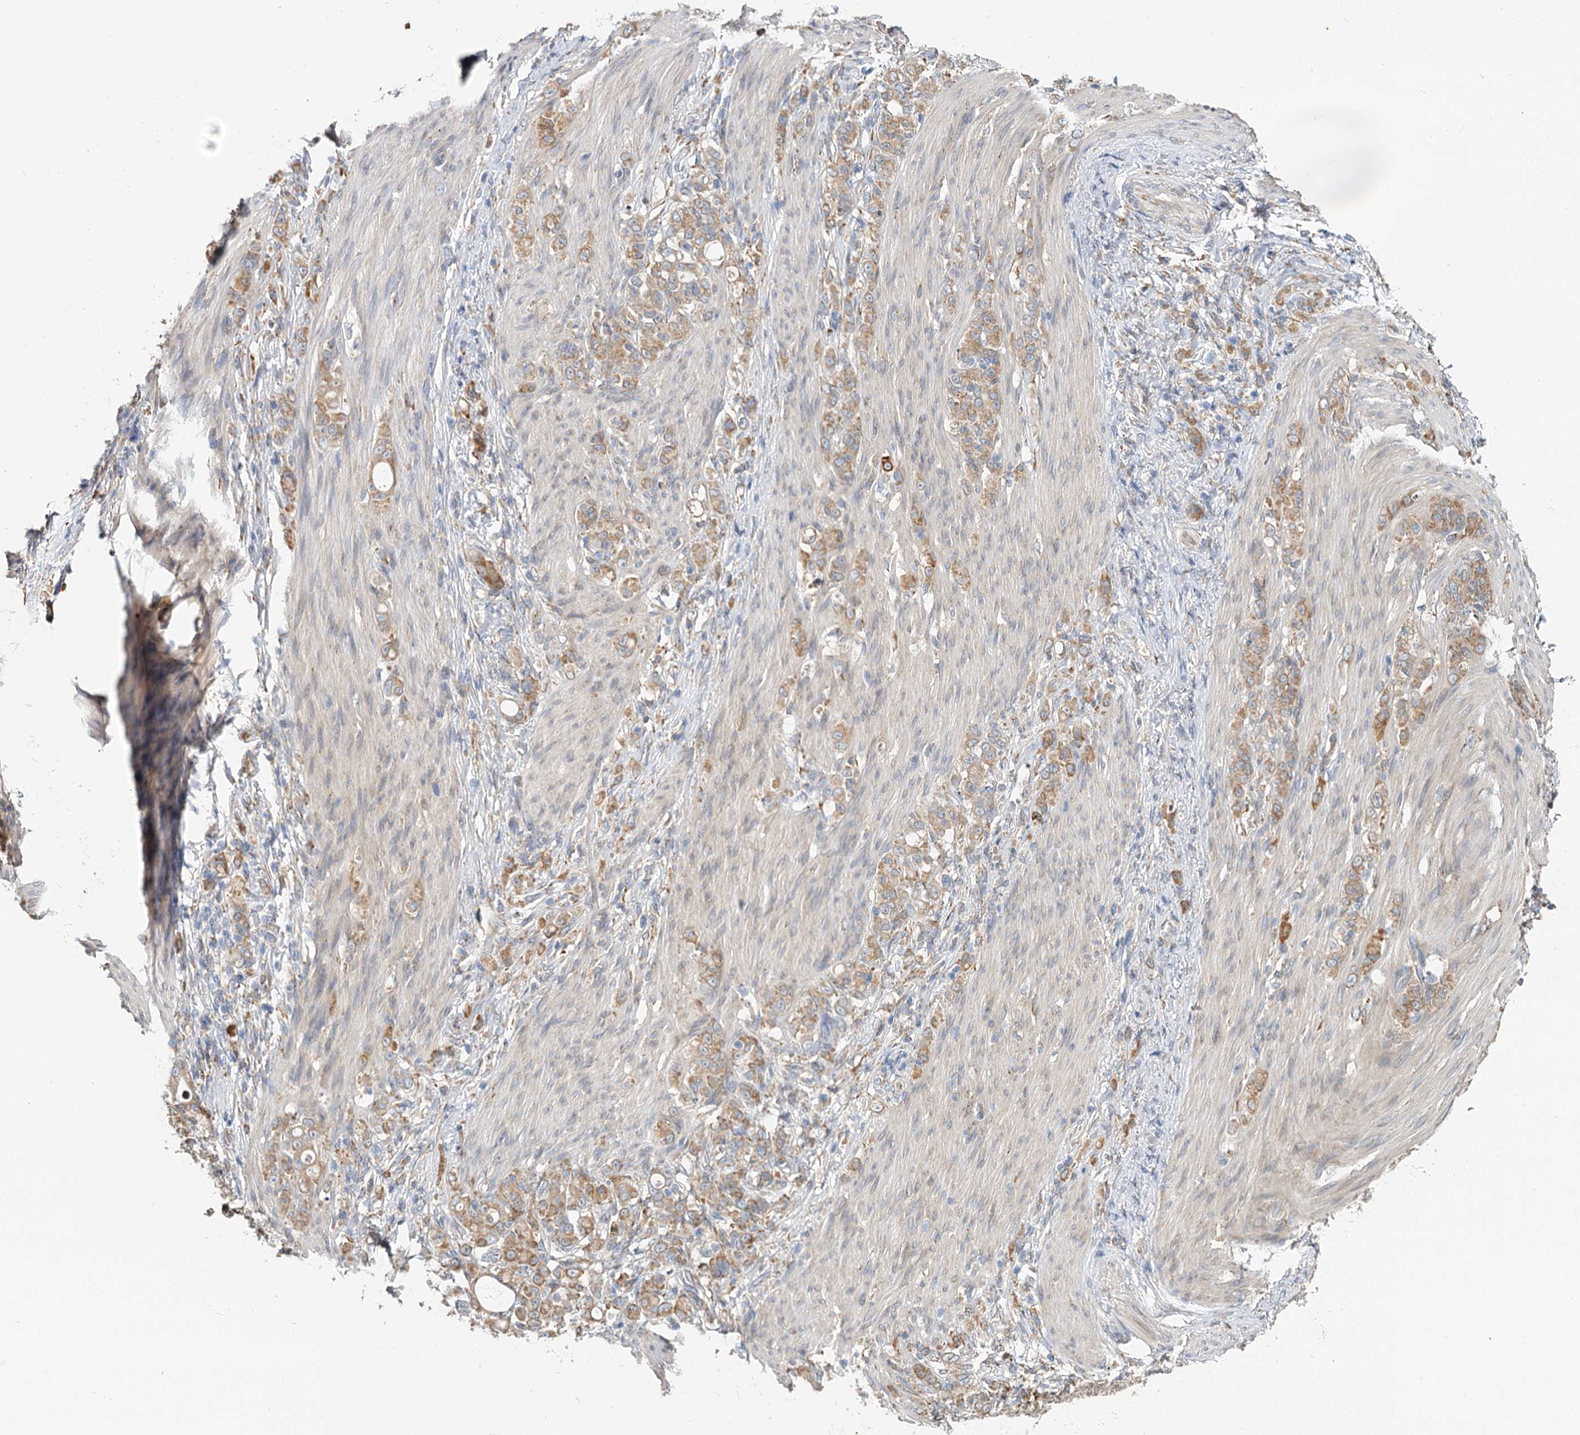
{"staining": {"intensity": "moderate", "quantity": ">75%", "location": "cytoplasmic/membranous"}, "tissue": "stomach cancer", "cell_type": "Tumor cells", "image_type": "cancer", "snomed": [{"axis": "morphology", "description": "Adenocarcinoma, NOS"}, {"axis": "topography", "description": "Stomach"}], "caption": "An immunohistochemistry (IHC) image of tumor tissue is shown. Protein staining in brown labels moderate cytoplasmic/membranous positivity in stomach cancer (adenocarcinoma) within tumor cells. The staining was performed using DAB (3,3'-diaminobenzidine) to visualize the protein expression in brown, while the nuclei were stained in blue with hematoxylin (Magnification: 20x).", "gene": "VEGFA", "patient": {"sex": "female", "age": 79}}